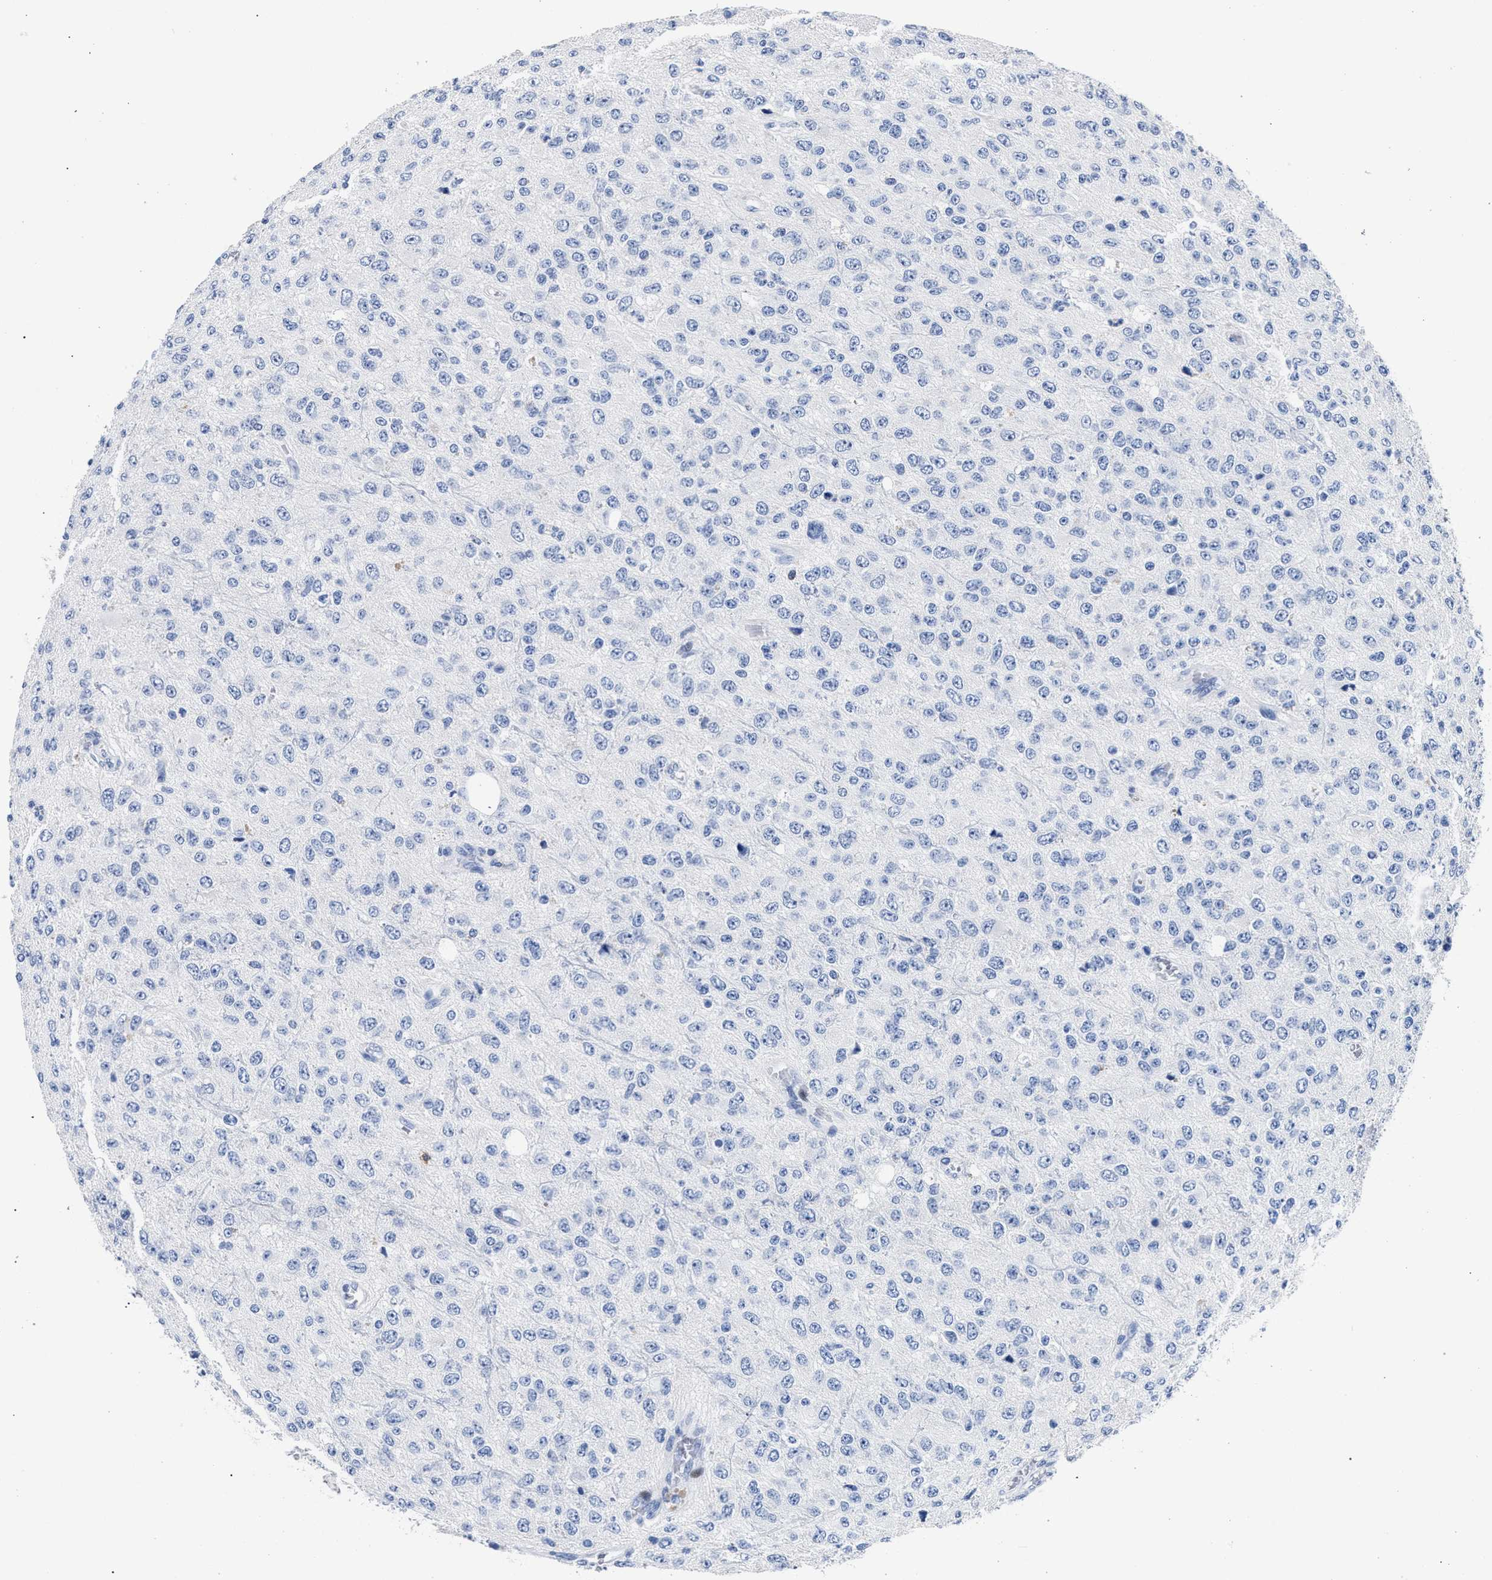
{"staining": {"intensity": "negative", "quantity": "none", "location": "none"}, "tissue": "glioma", "cell_type": "Tumor cells", "image_type": "cancer", "snomed": [{"axis": "morphology", "description": "Glioma, malignant, High grade"}, {"axis": "topography", "description": "pancreas cauda"}], "caption": "Immunohistochemical staining of human malignant glioma (high-grade) displays no significant staining in tumor cells.", "gene": "KLRK1", "patient": {"sex": "male", "age": 60}}